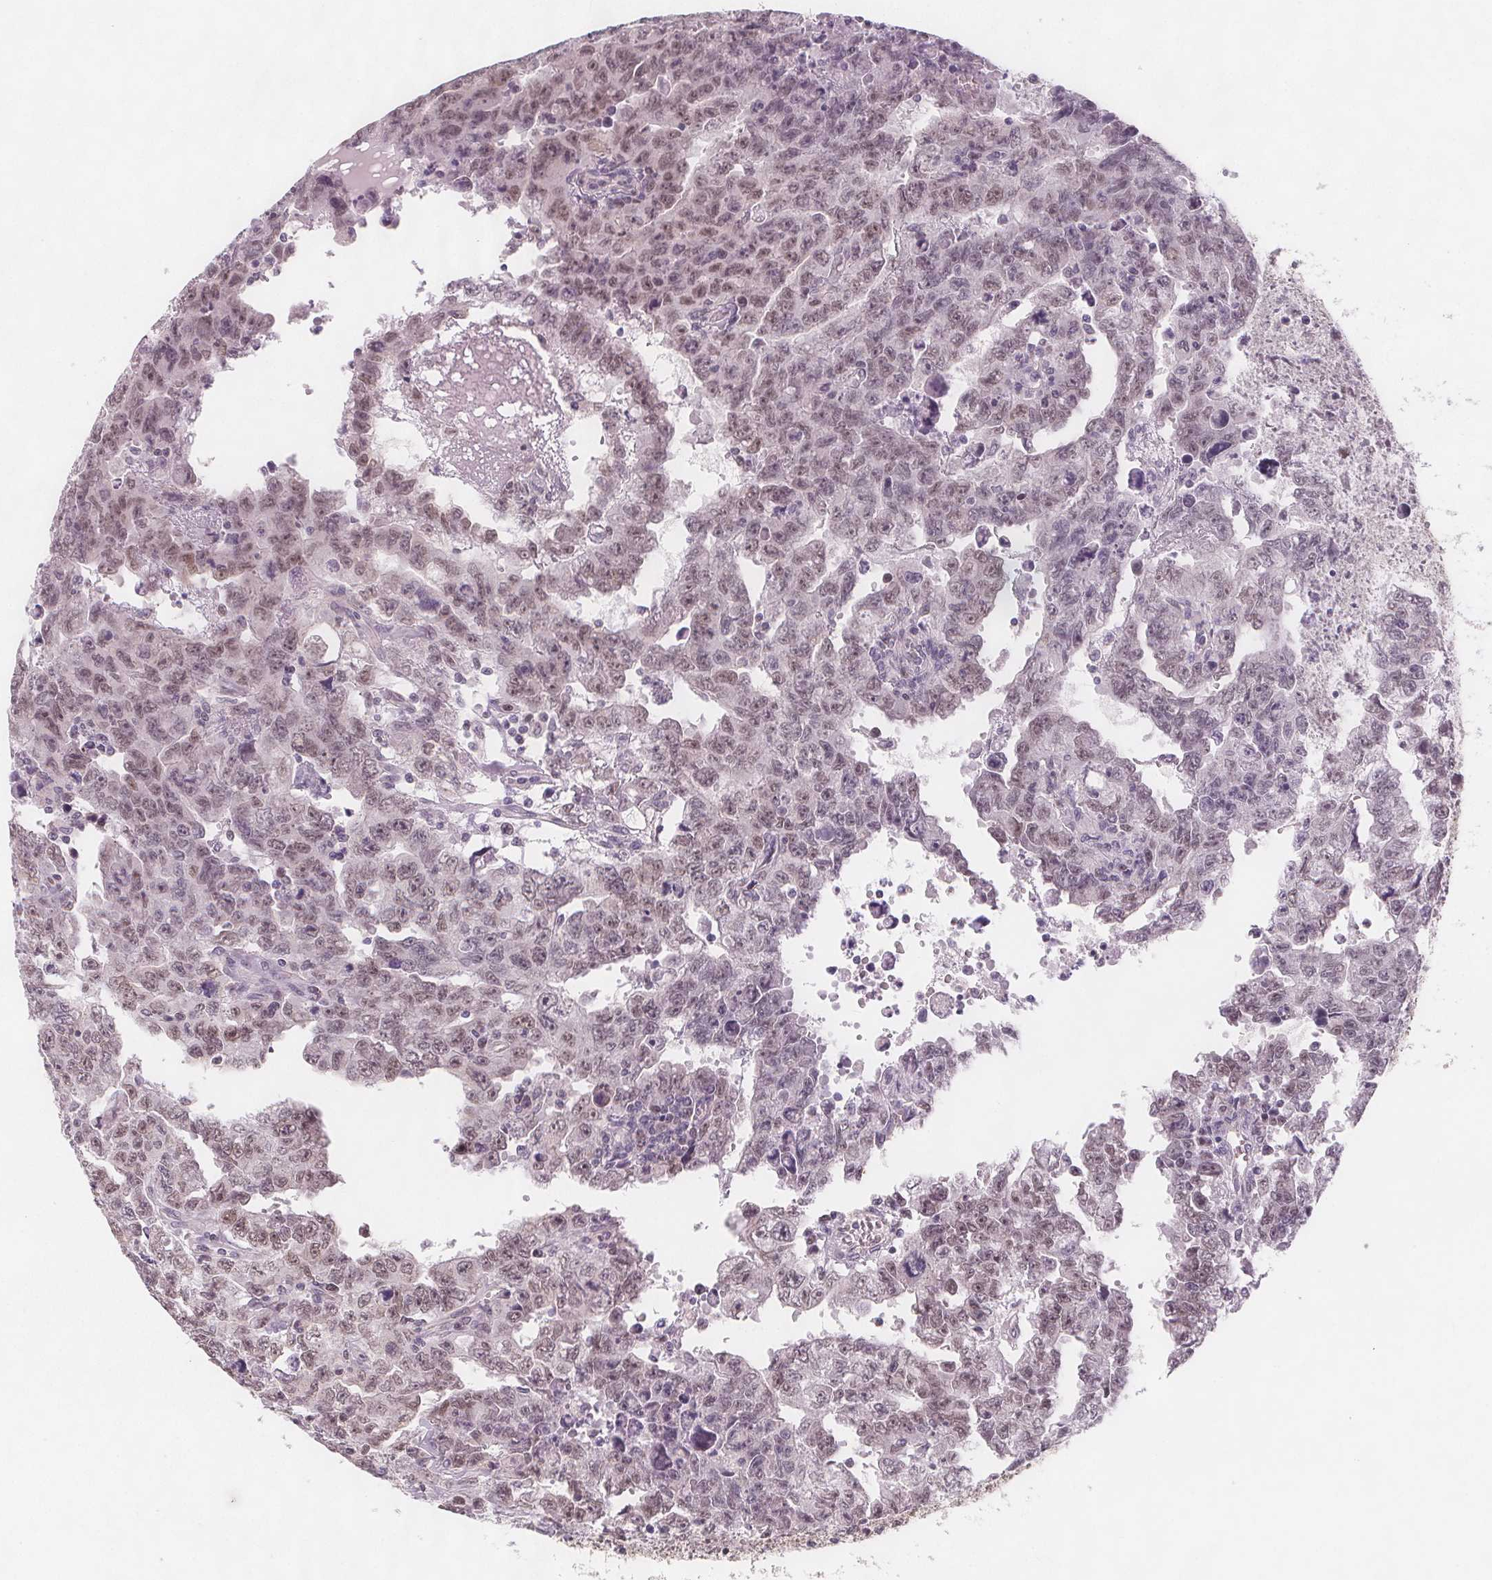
{"staining": {"intensity": "weak", "quantity": "25%-75%", "location": "nuclear"}, "tissue": "testis cancer", "cell_type": "Tumor cells", "image_type": "cancer", "snomed": [{"axis": "morphology", "description": "Carcinoma, Embryonal, NOS"}, {"axis": "topography", "description": "Testis"}], "caption": "IHC micrograph of neoplastic tissue: testis cancer (embryonal carcinoma) stained using immunohistochemistry shows low levels of weak protein expression localized specifically in the nuclear of tumor cells, appearing as a nuclear brown color.", "gene": "TIPIN", "patient": {"sex": "male", "age": 24}}